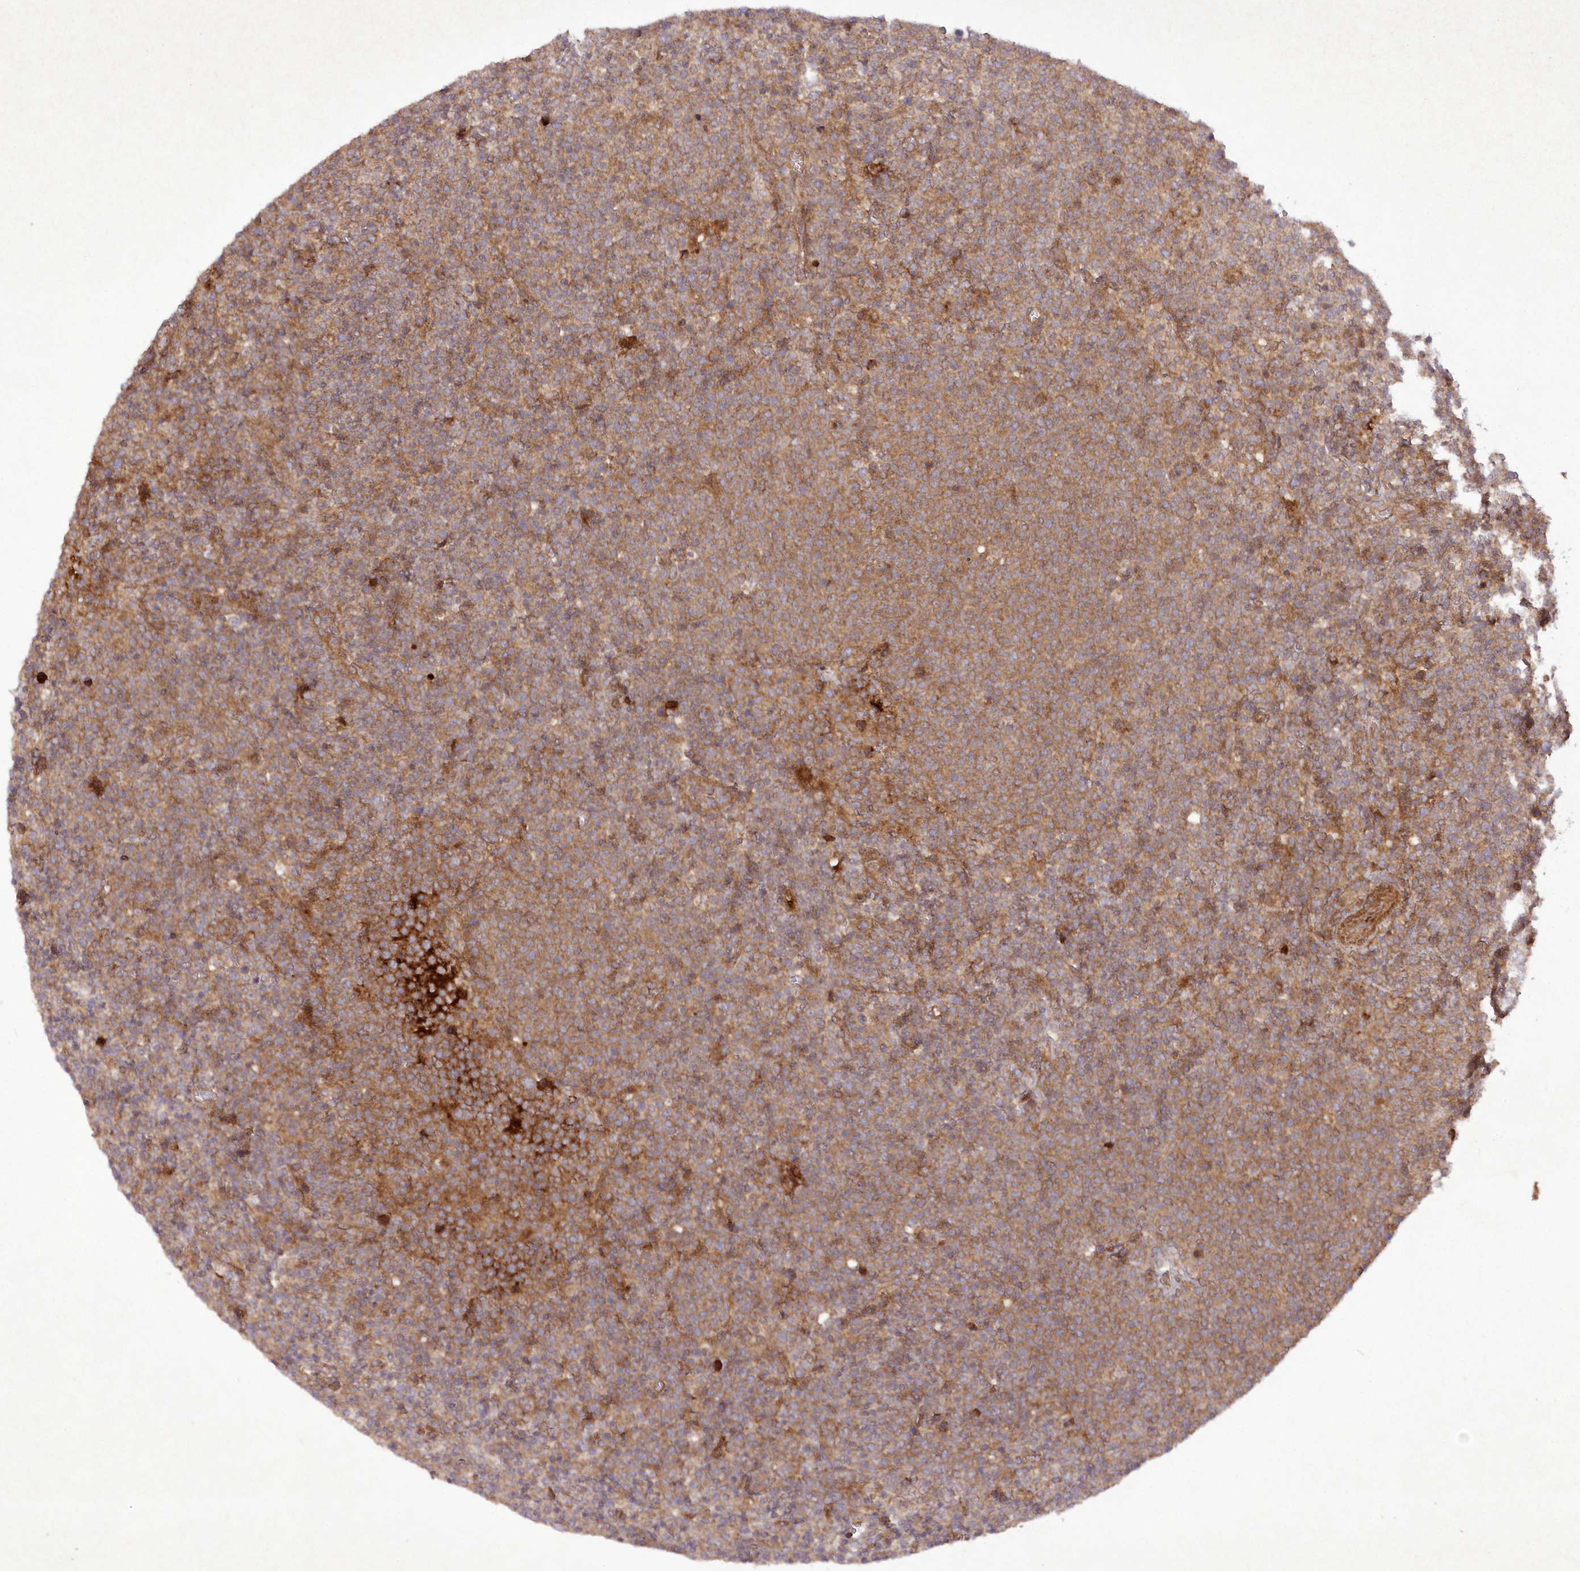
{"staining": {"intensity": "moderate", "quantity": "<25%", "location": "cytoplasmic/membranous"}, "tissue": "lymphoma", "cell_type": "Tumor cells", "image_type": "cancer", "snomed": [{"axis": "morphology", "description": "Malignant lymphoma, non-Hodgkin's type, High grade"}, {"axis": "topography", "description": "Lymph node"}], "caption": "Immunohistochemistry of human malignant lymphoma, non-Hodgkin's type (high-grade) displays low levels of moderate cytoplasmic/membranous expression in about <25% of tumor cells.", "gene": "APOM", "patient": {"sex": "male", "age": 61}}